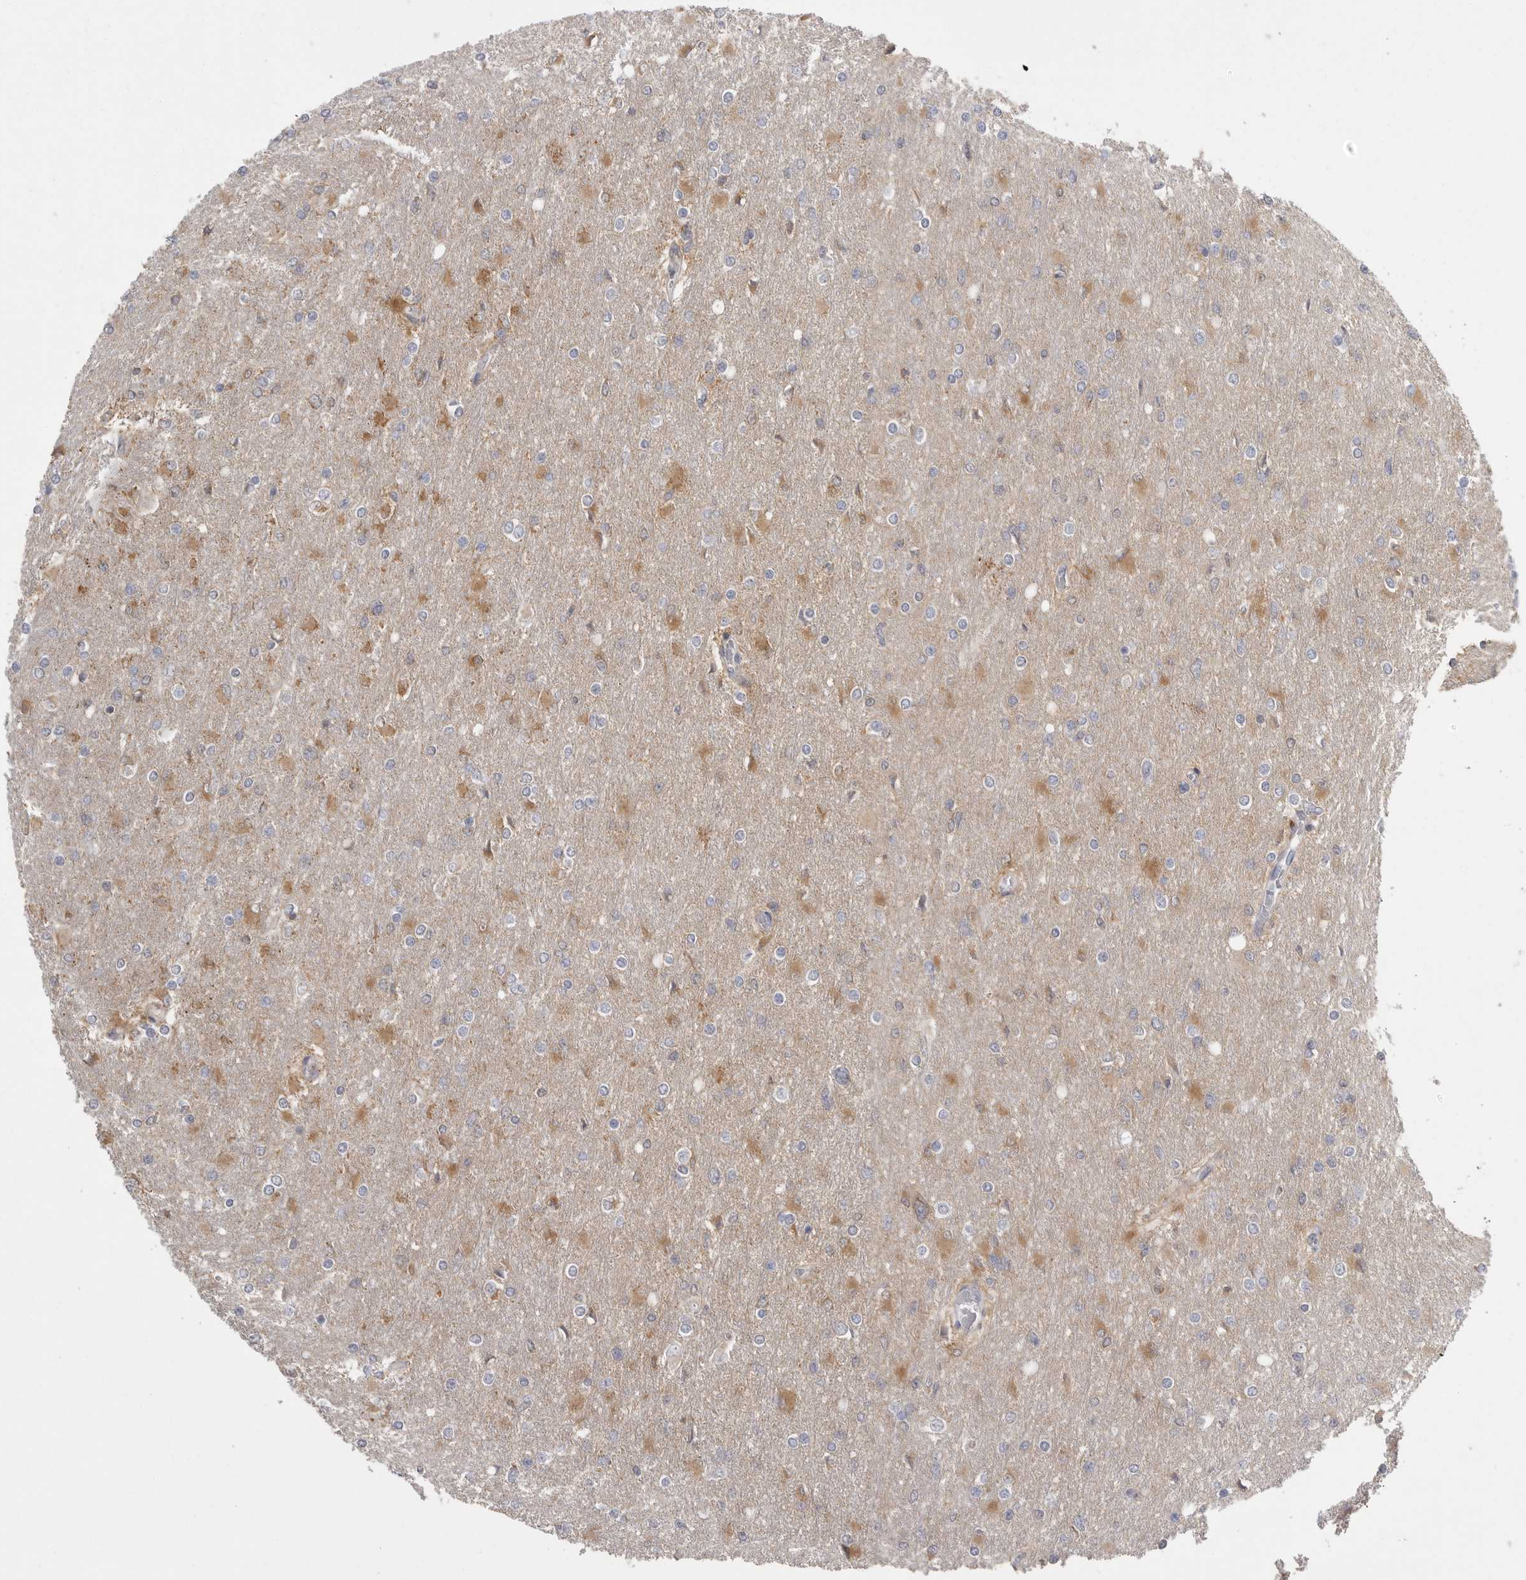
{"staining": {"intensity": "negative", "quantity": "none", "location": "none"}, "tissue": "glioma", "cell_type": "Tumor cells", "image_type": "cancer", "snomed": [{"axis": "morphology", "description": "Glioma, malignant, High grade"}, {"axis": "topography", "description": "Cerebral cortex"}], "caption": "An image of human malignant glioma (high-grade) is negative for staining in tumor cells.", "gene": "KYAT3", "patient": {"sex": "female", "age": 36}}